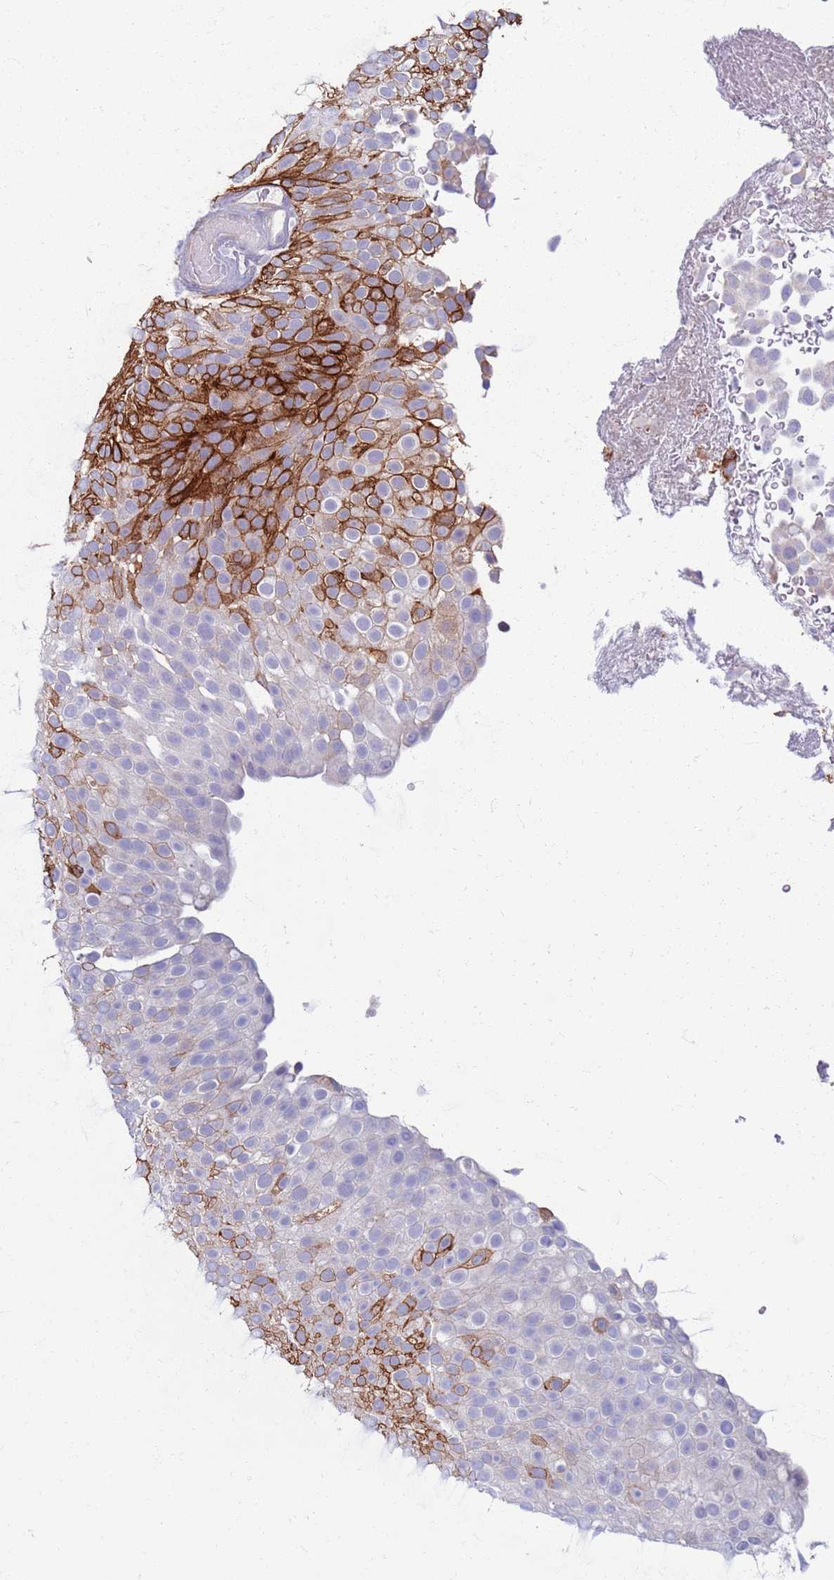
{"staining": {"intensity": "strong", "quantity": "<25%", "location": "cytoplasmic/membranous"}, "tissue": "urothelial cancer", "cell_type": "Tumor cells", "image_type": "cancer", "snomed": [{"axis": "morphology", "description": "Urothelial carcinoma, Low grade"}, {"axis": "topography", "description": "Urinary bladder"}], "caption": "Urothelial carcinoma (low-grade) stained for a protein (brown) reveals strong cytoplasmic/membranous positive expression in about <25% of tumor cells.", "gene": "CLCA2", "patient": {"sex": "male", "age": 78}}